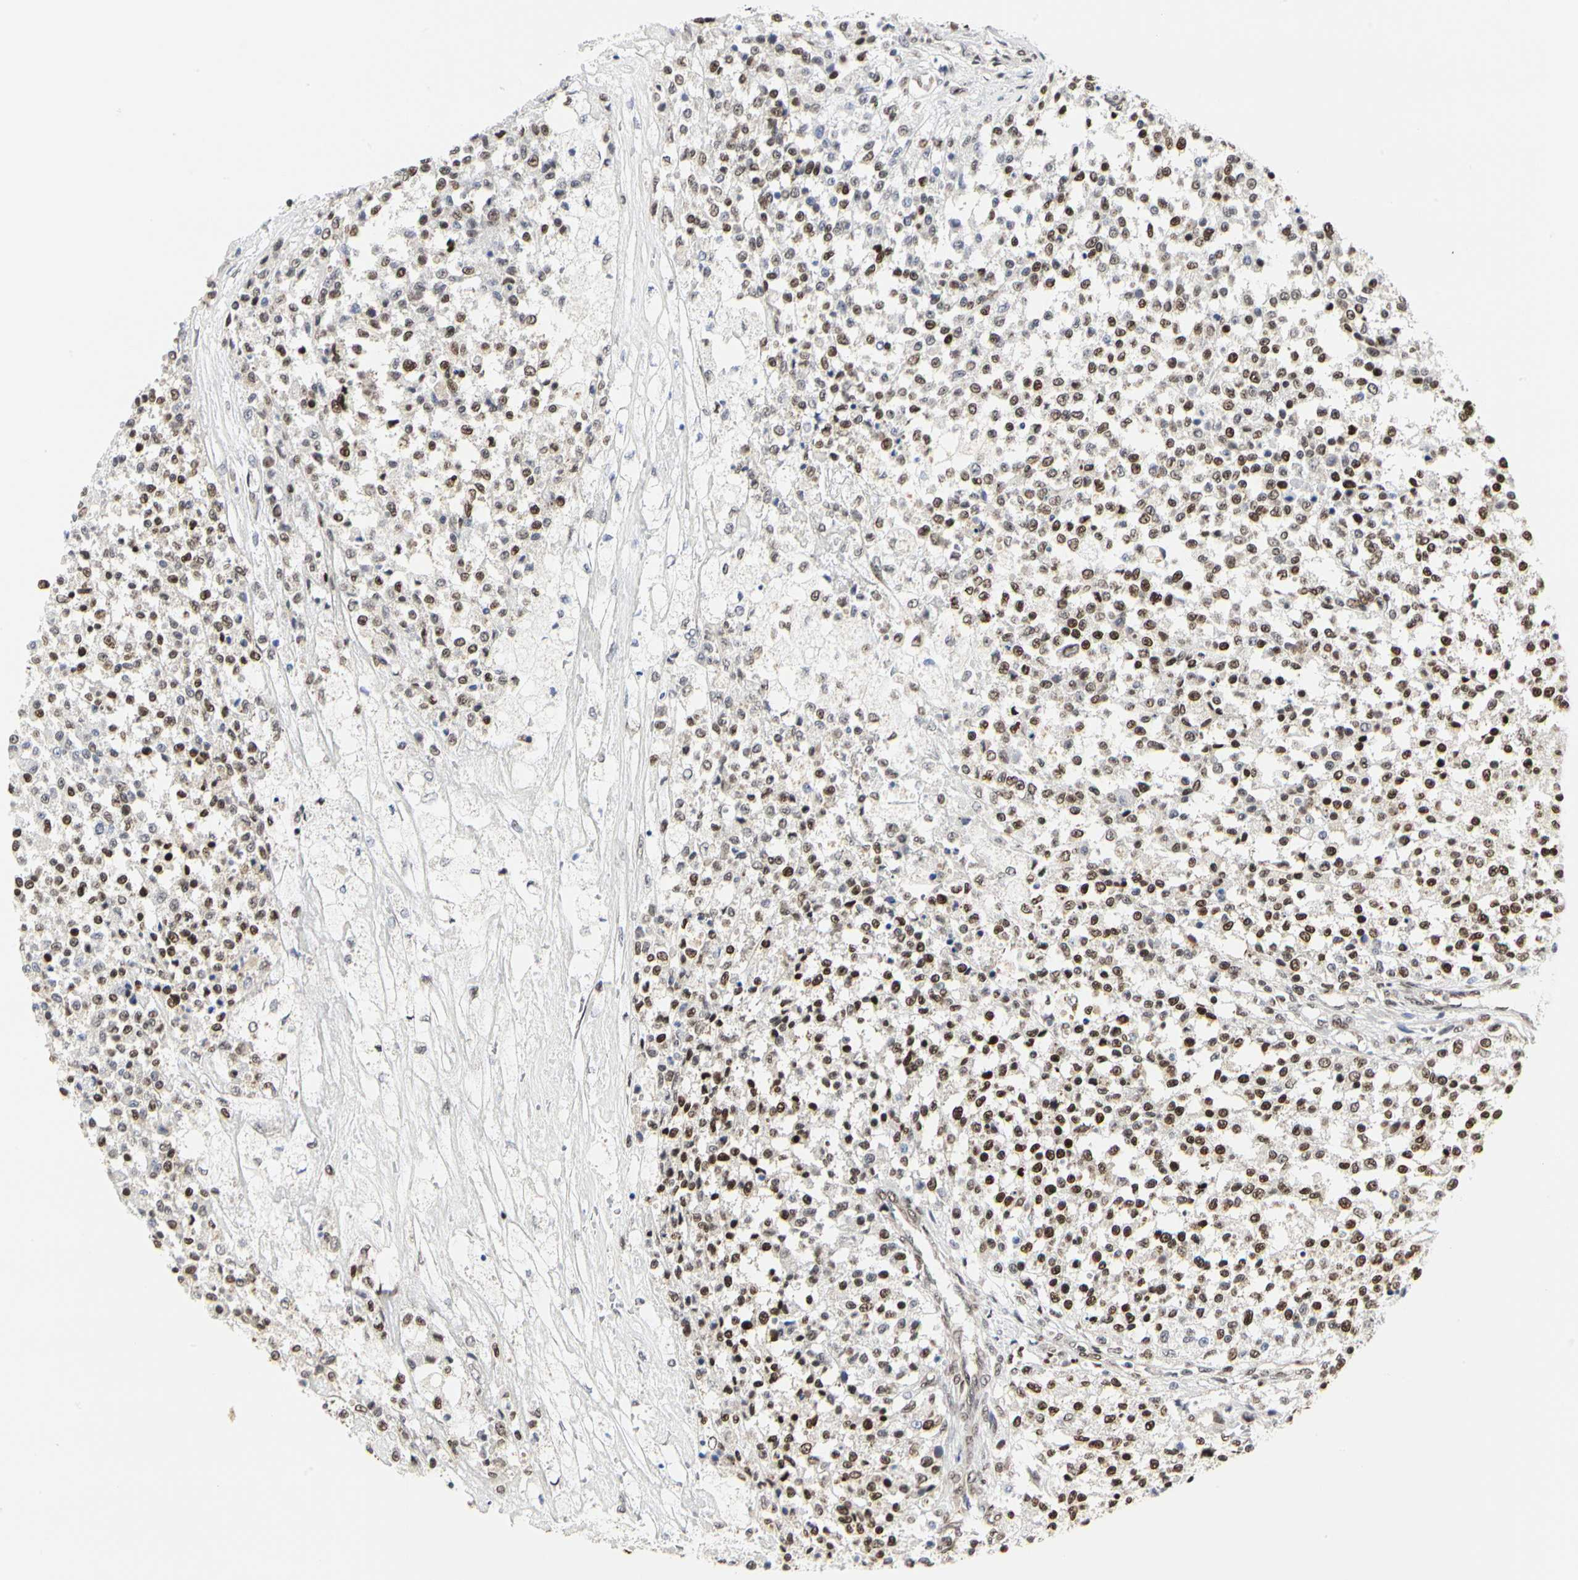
{"staining": {"intensity": "moderate", "quantity": ">75%", "location": "nuclear"}, "tissue": "testis cancer", "cell_type": "Tumor cells", "image_type": "cancer", "snomed": [{"axis": "morphology", "description": "Seminoma, NOS"}, {"axis": "topography", "description": "Testis"}], "caption": "Moderate nuclear protein positivity is present in approximately >75% of tumor cells in testis cancer (seminoma). The protein of interest is shown in brown color, while the nuclei are stained blue.", "gene": "PRMT3", "patient": {"sex": "male", "age": 59}}